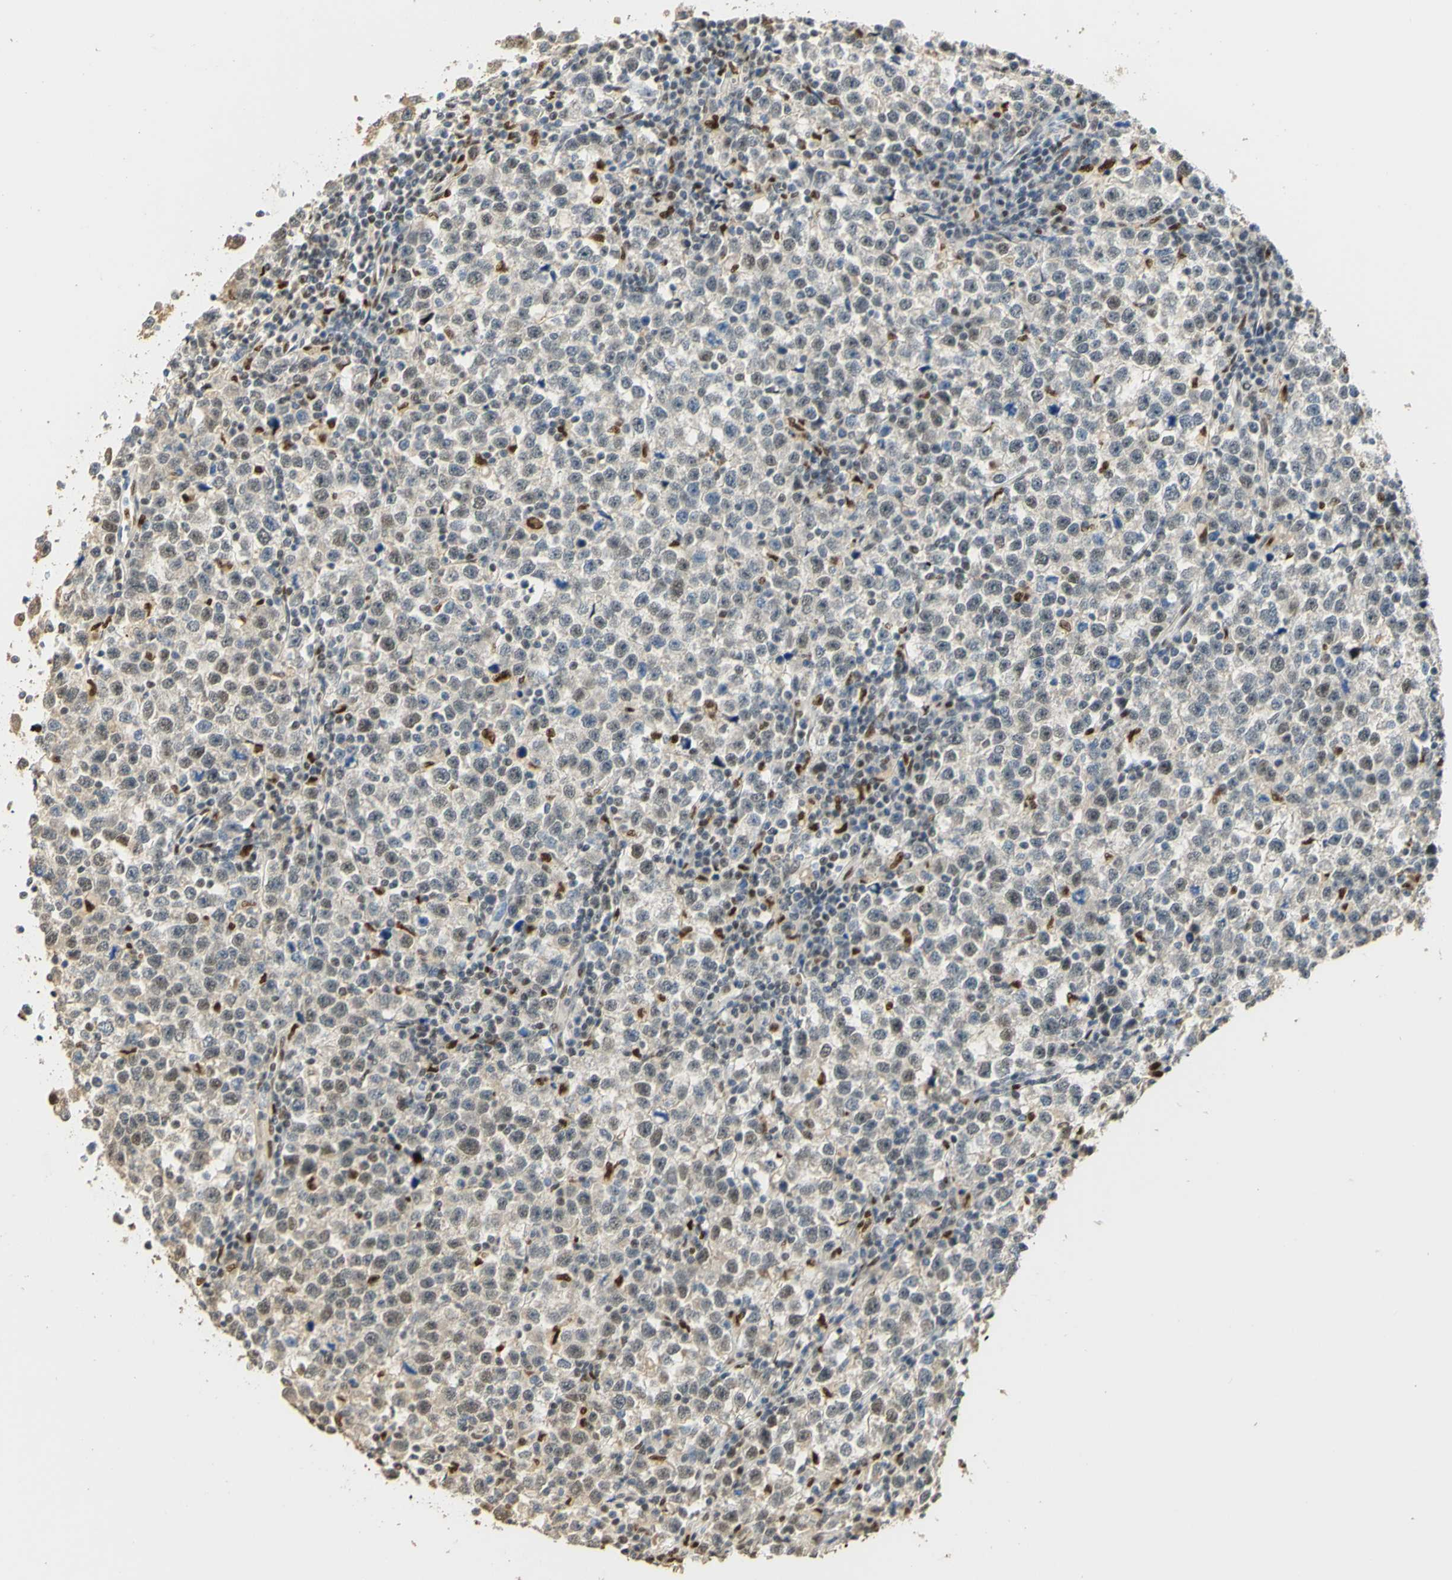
{"staining": {"intensity": "negative", "quantity": "none", "location": "none"}, "tissue": "testis cancer", "cell_type": "Tumor cells", "image_type": "cancer", "snomed": [{"axis": "morphology", "description": "Seminoma, NOS"}, {"axis": "topography", "description": "Testis"}], "caption": "Immunohistochemistry (IHC) of seminoma (testis) shows no positivity in tumor cells. (Immunohistochemistry, brightfield microscopy, high magnification).", "gene": "MAP3K4", "patient": {"sex": "male", "age": 43}}